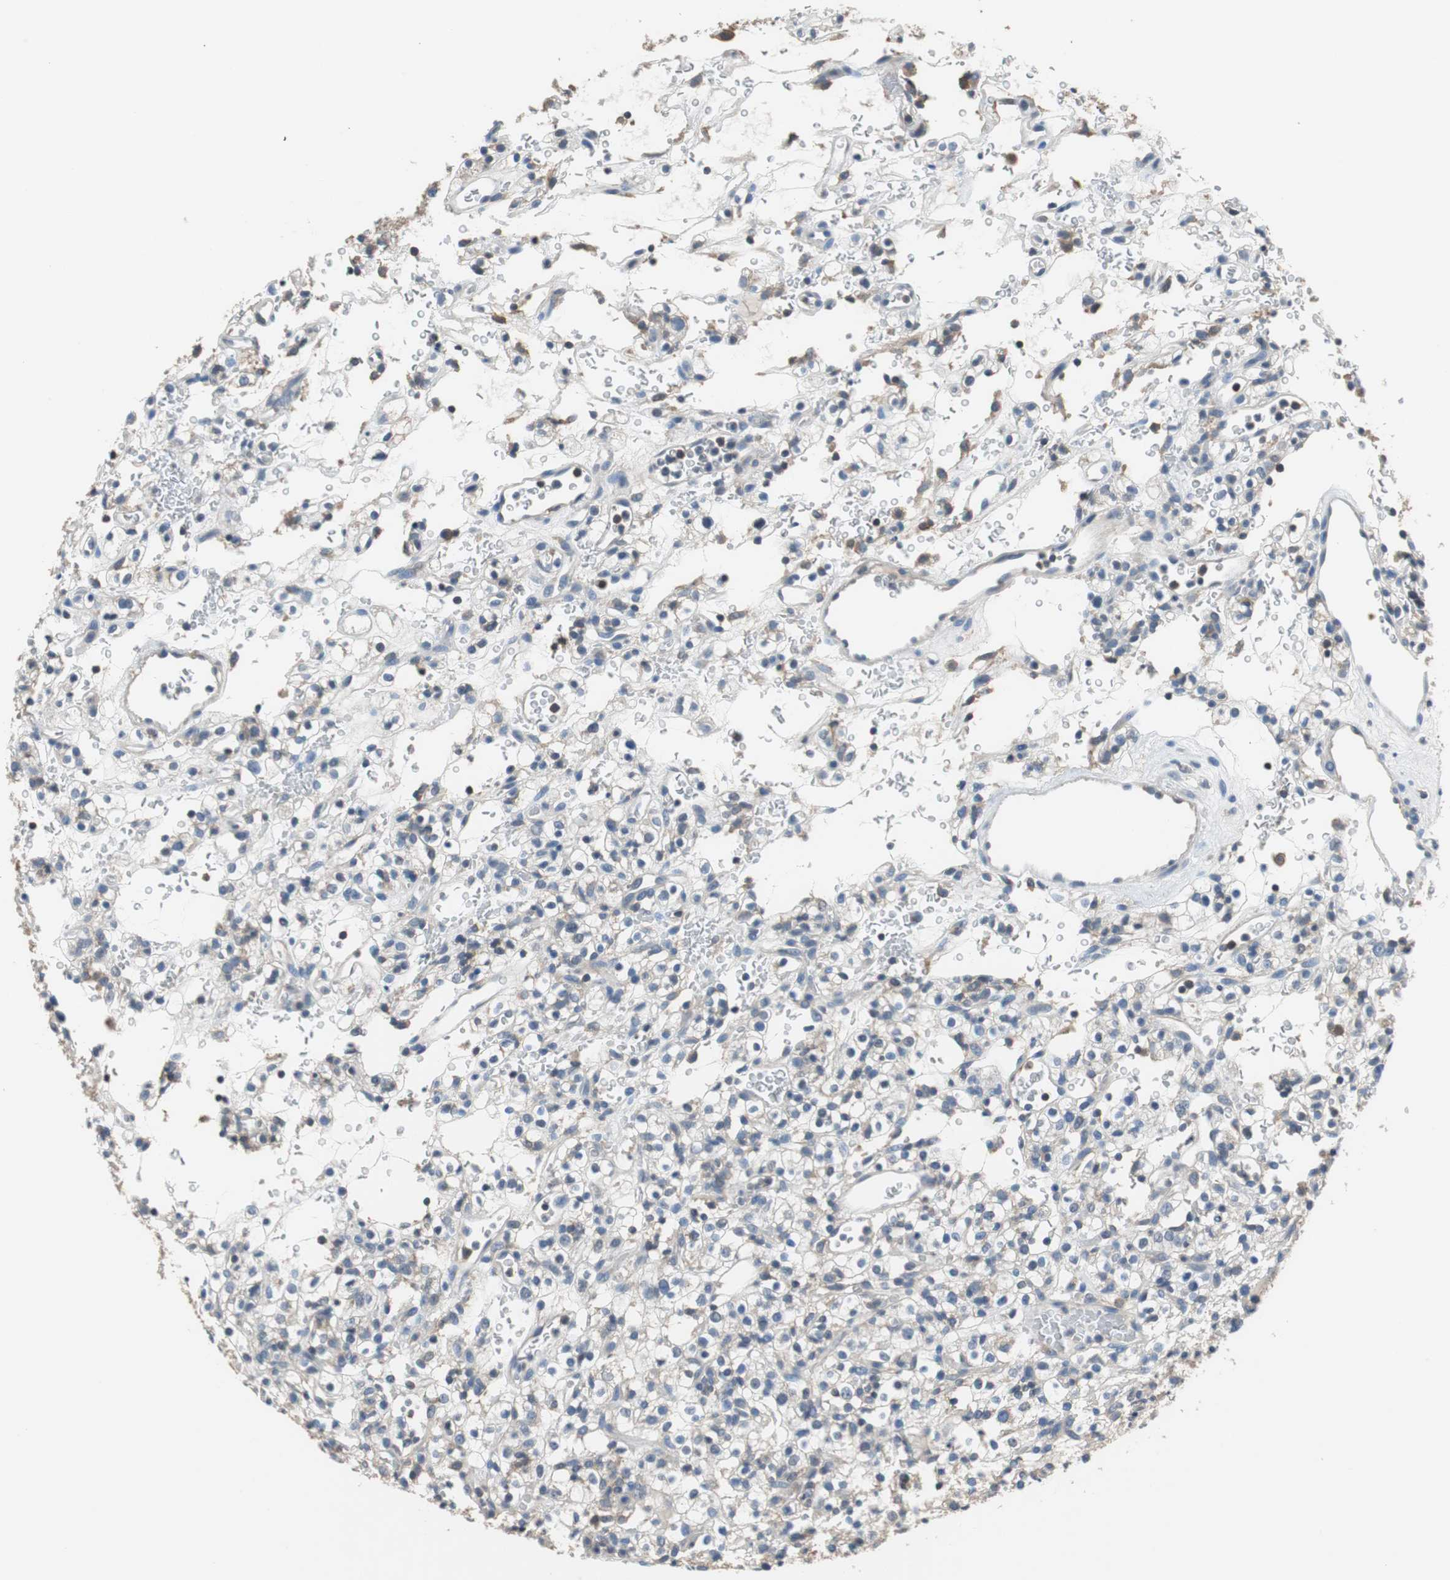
{"staining": {"intensity": "negative", "quantity": "none", "location": "none"}, "tissue": "renal cancer", "cell_type": "Tumor cells", "image_type": "cancer", "snomed": [{"axis": "morphology", "description": "Normal tissue, NOS"}, {"axis": "morphology", "description": "Adenocarcinoma, NOS"}, {"axis": "topography", "description": "Kidney"}], "caption": "DAB immunohistochemical staining of human renal cancer demonstrates no significant positivity in tumor cells. (DAB (3,3'-diaminobenzidine) immunohistochemistry, high magnification).", "gene": "PRKCA", "patient": {"sex": "female", "age": 72}}